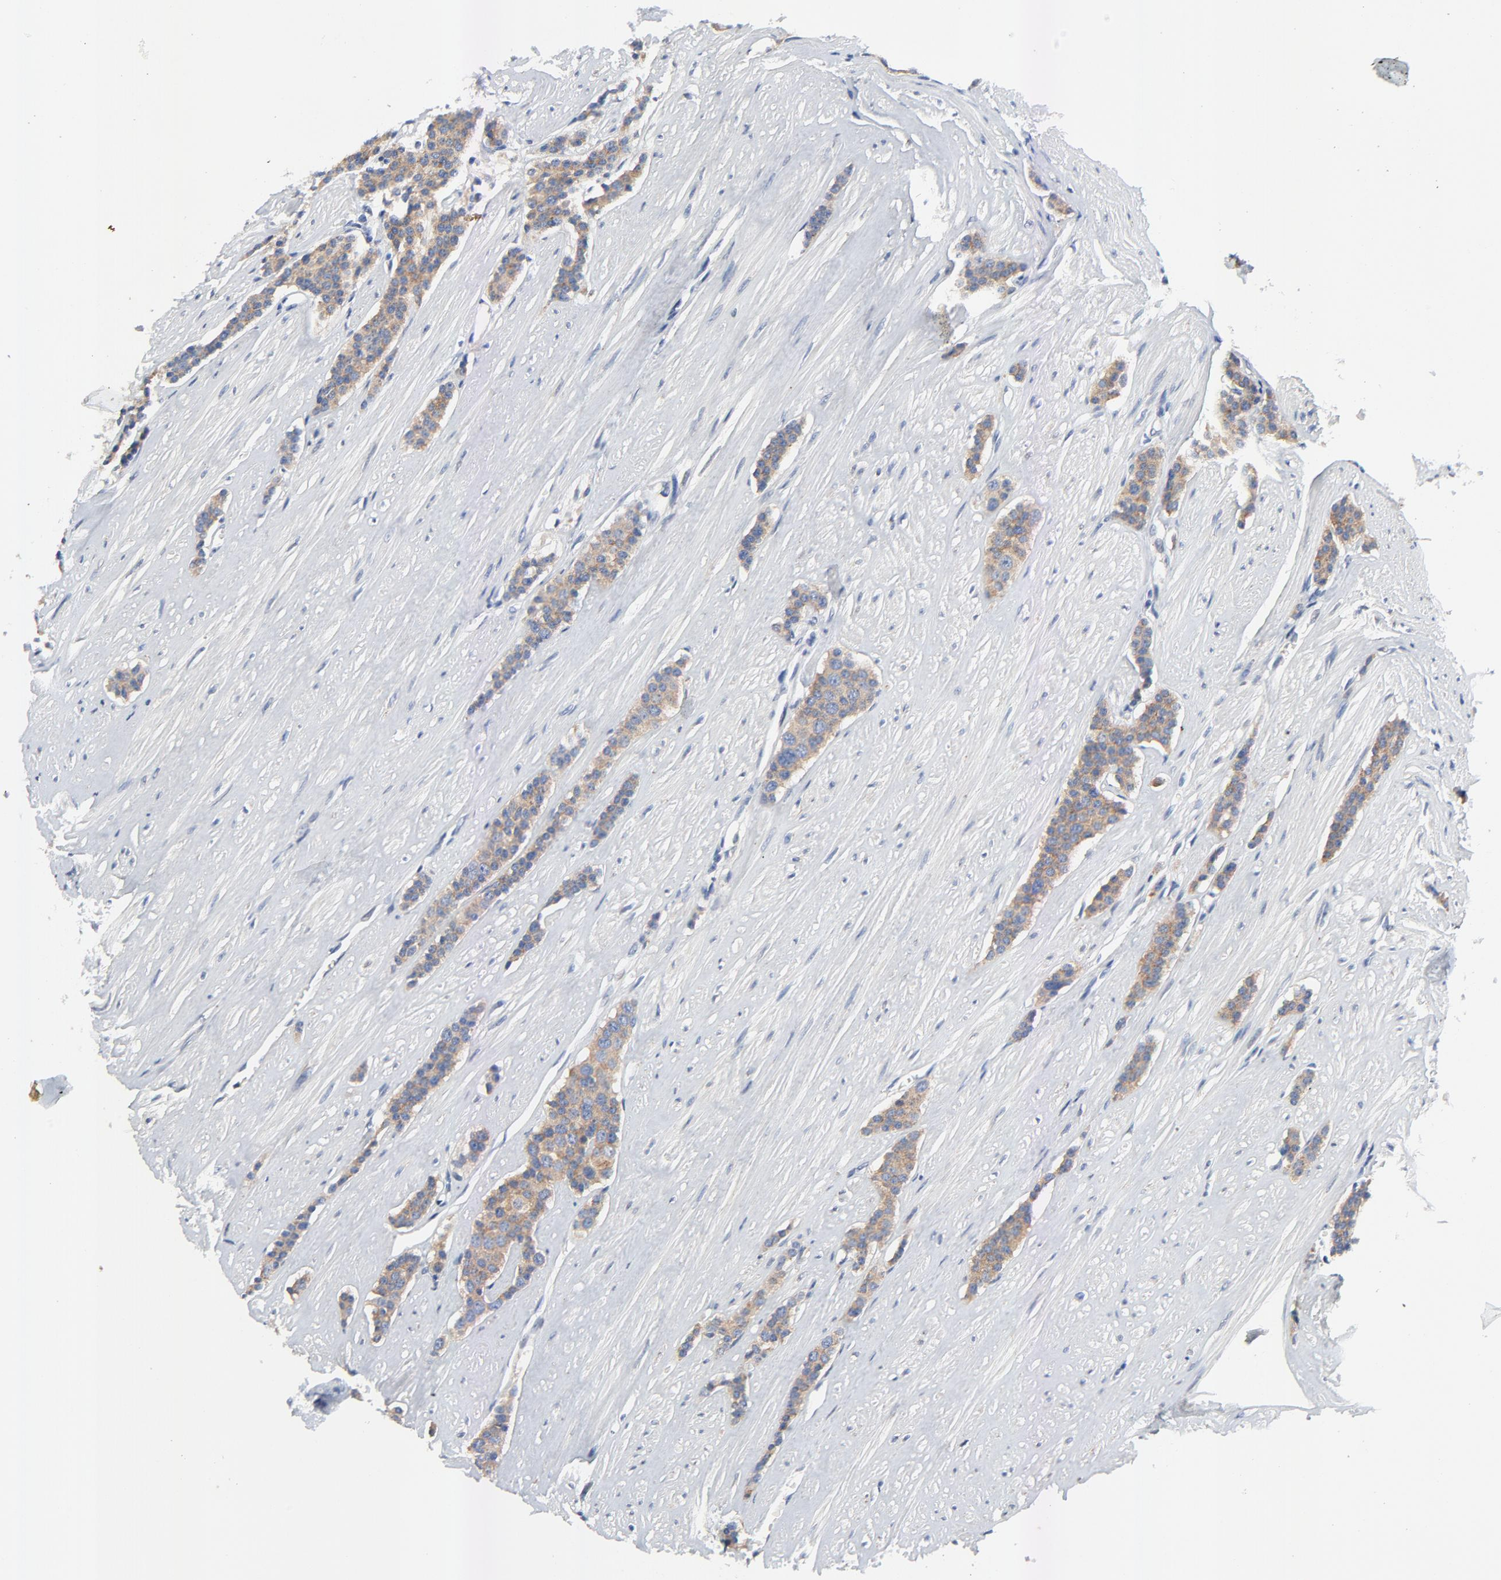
{"staining": {"intensity": "moderate", "quantity": ">75%", "location": "cytoplasmic/membranous"}, "tissue": "carcinoid", "cell_type": "Tumor cells", "image_type": "cancer", "snomed": [{"axis": "morphology", "description": "Carcinoid, malignant, NOS"}, {"axis": "topography", "description": "Small intestine"}], "caption": "IHC histopathology image of neoplastic tissue: human malignant carcinoid stained using immunohistochemistry (IHC) exhibits medium levels of moderate protein expression localized specifically in the cytoplasmic/membranous of tumor cells, appearing as a cytoplasmic/membranous brown color.", "gene": "VAV2", "patient": {"sex": "male", "age": 60}}